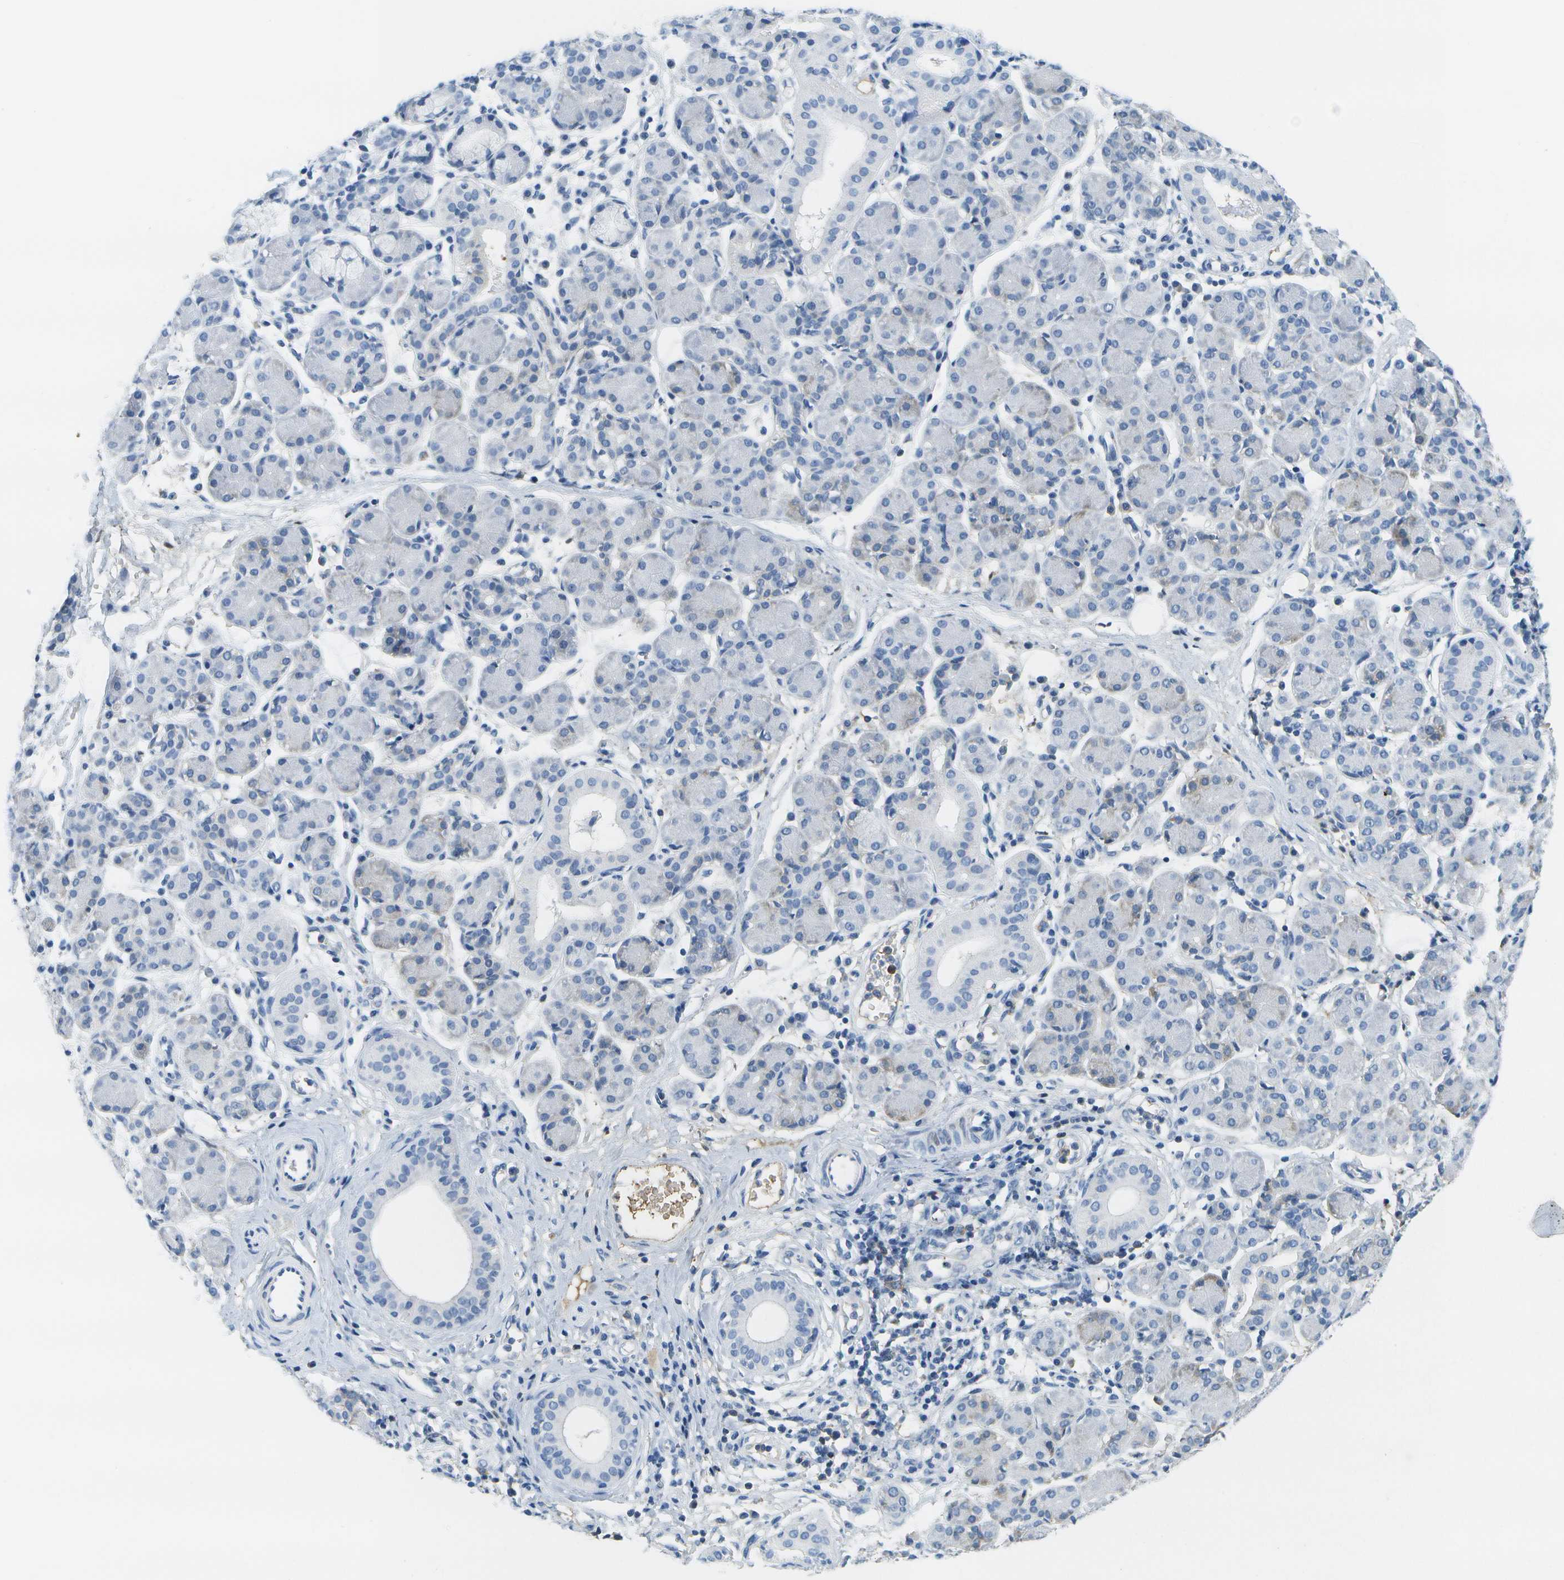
{"staining": {"intensity": "negative", "quantity": "none", "location": "none"}, "tissue": "salivary gland", "cell_type": "Glandular cells", "image_type": "normal", "snomed": [{"axis": "morphology", "description": "Normal tissue, NOS"}, {"axis": "morphology", "description": "Inflammation, NOS"}, {"axis": "topography", "description": "Lymph node"}, {"axis": "topography", "description": "Salivary gland"}], "caption": "Salivary gland stained for a protein using immunohistochemistry reveals no staining glandular cells.", "gene": "SERPINA1", "patient": {"sex": "male", "age": 3}}